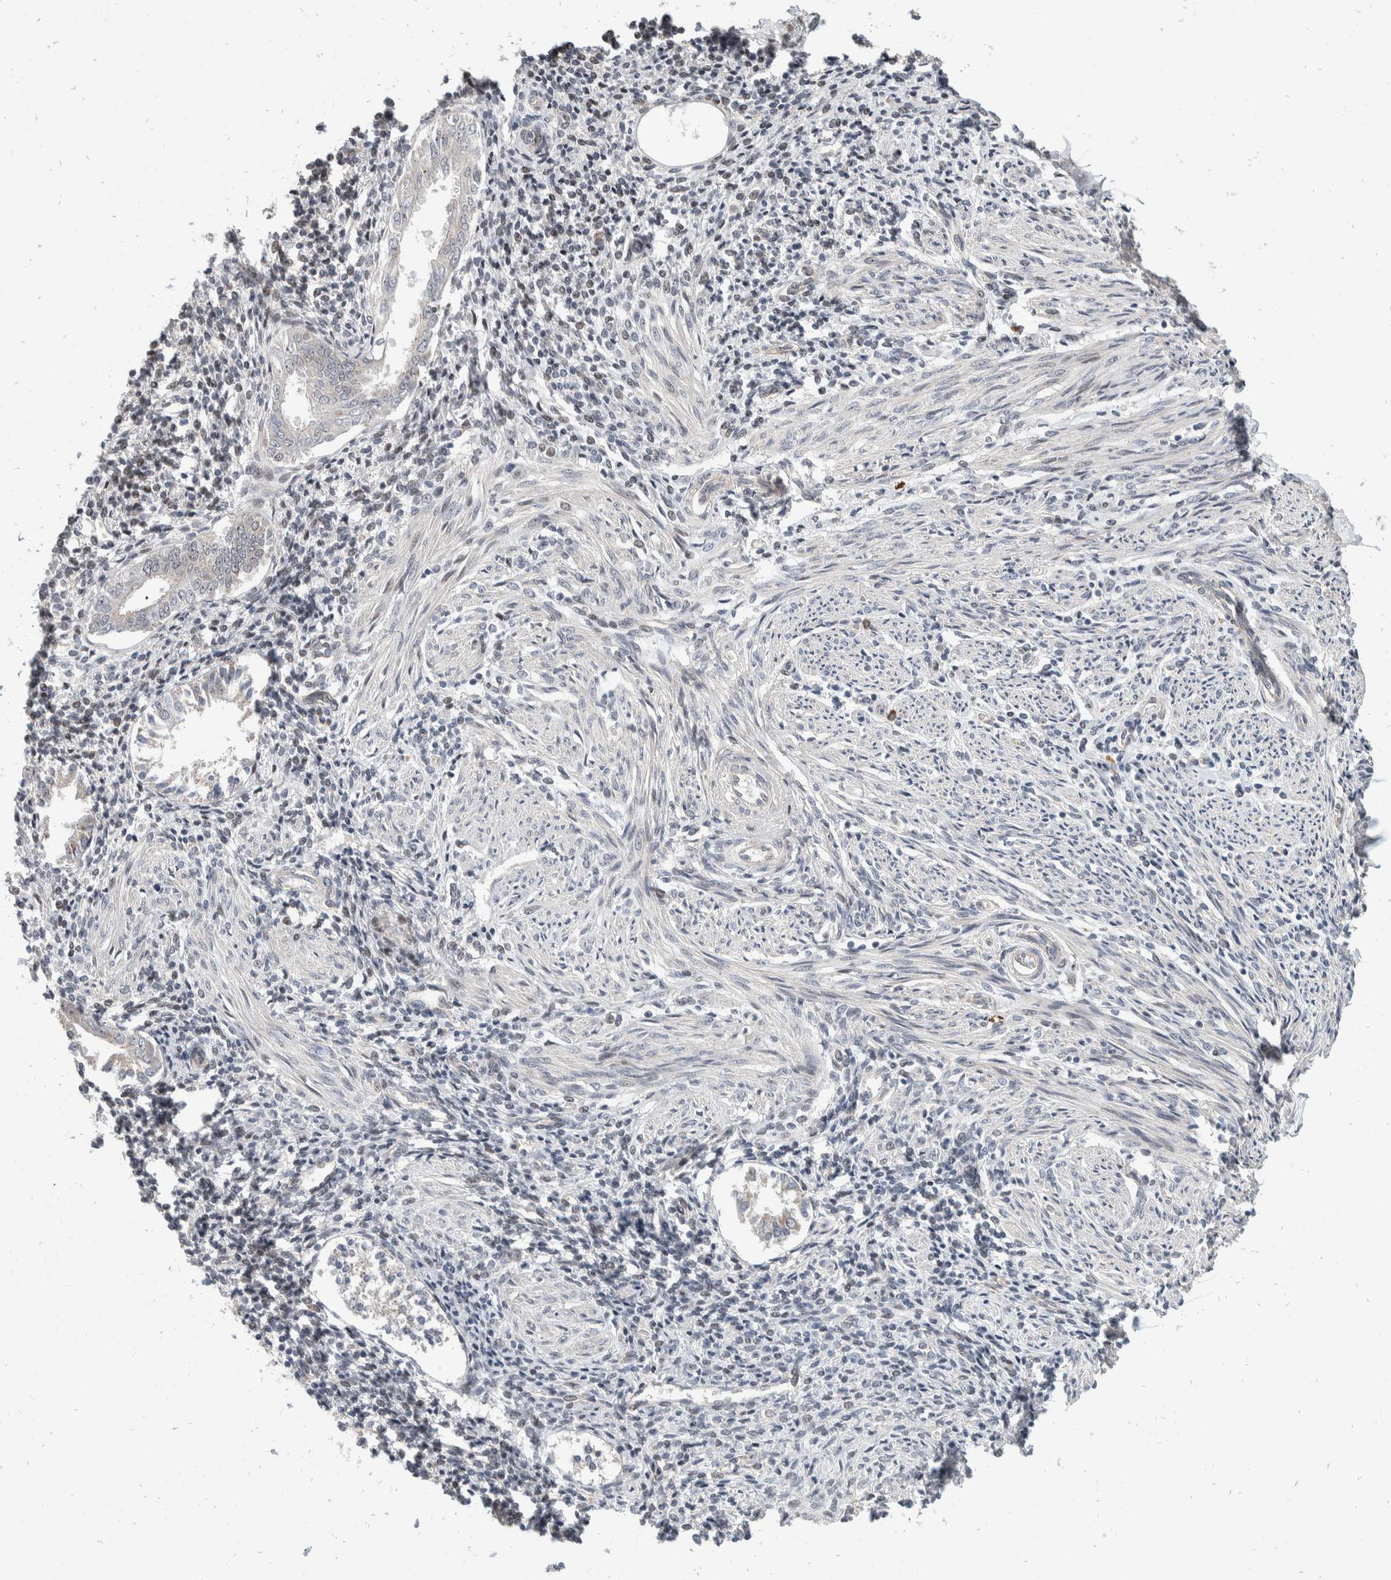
{"staining": {"intensity": "moderate", "quantity": "25%-75%", "location": "nuclear"}, "tissue": "endometrium", "cell_type": "Cells in endometrial stroma", "image_type": "normal", "snomed": [{"axis": "morphology", "description": "Normal tissue, NOS"}, {"axis": "topography", "description": "Endometrium"}], "caption": "A medium amount of moderate nuclear positivity is appreciated in about 25%-75% of cells in endometrial stroma in benign endometrium. The staining is performed using DAB (3,3'-diaminobenzidine) brown chromogen to label protein expression. The nuclei are counter-stained blue using hematoxylin.", "gene": "ZNF703", "patient": {"sex": "female", "age": 66}}